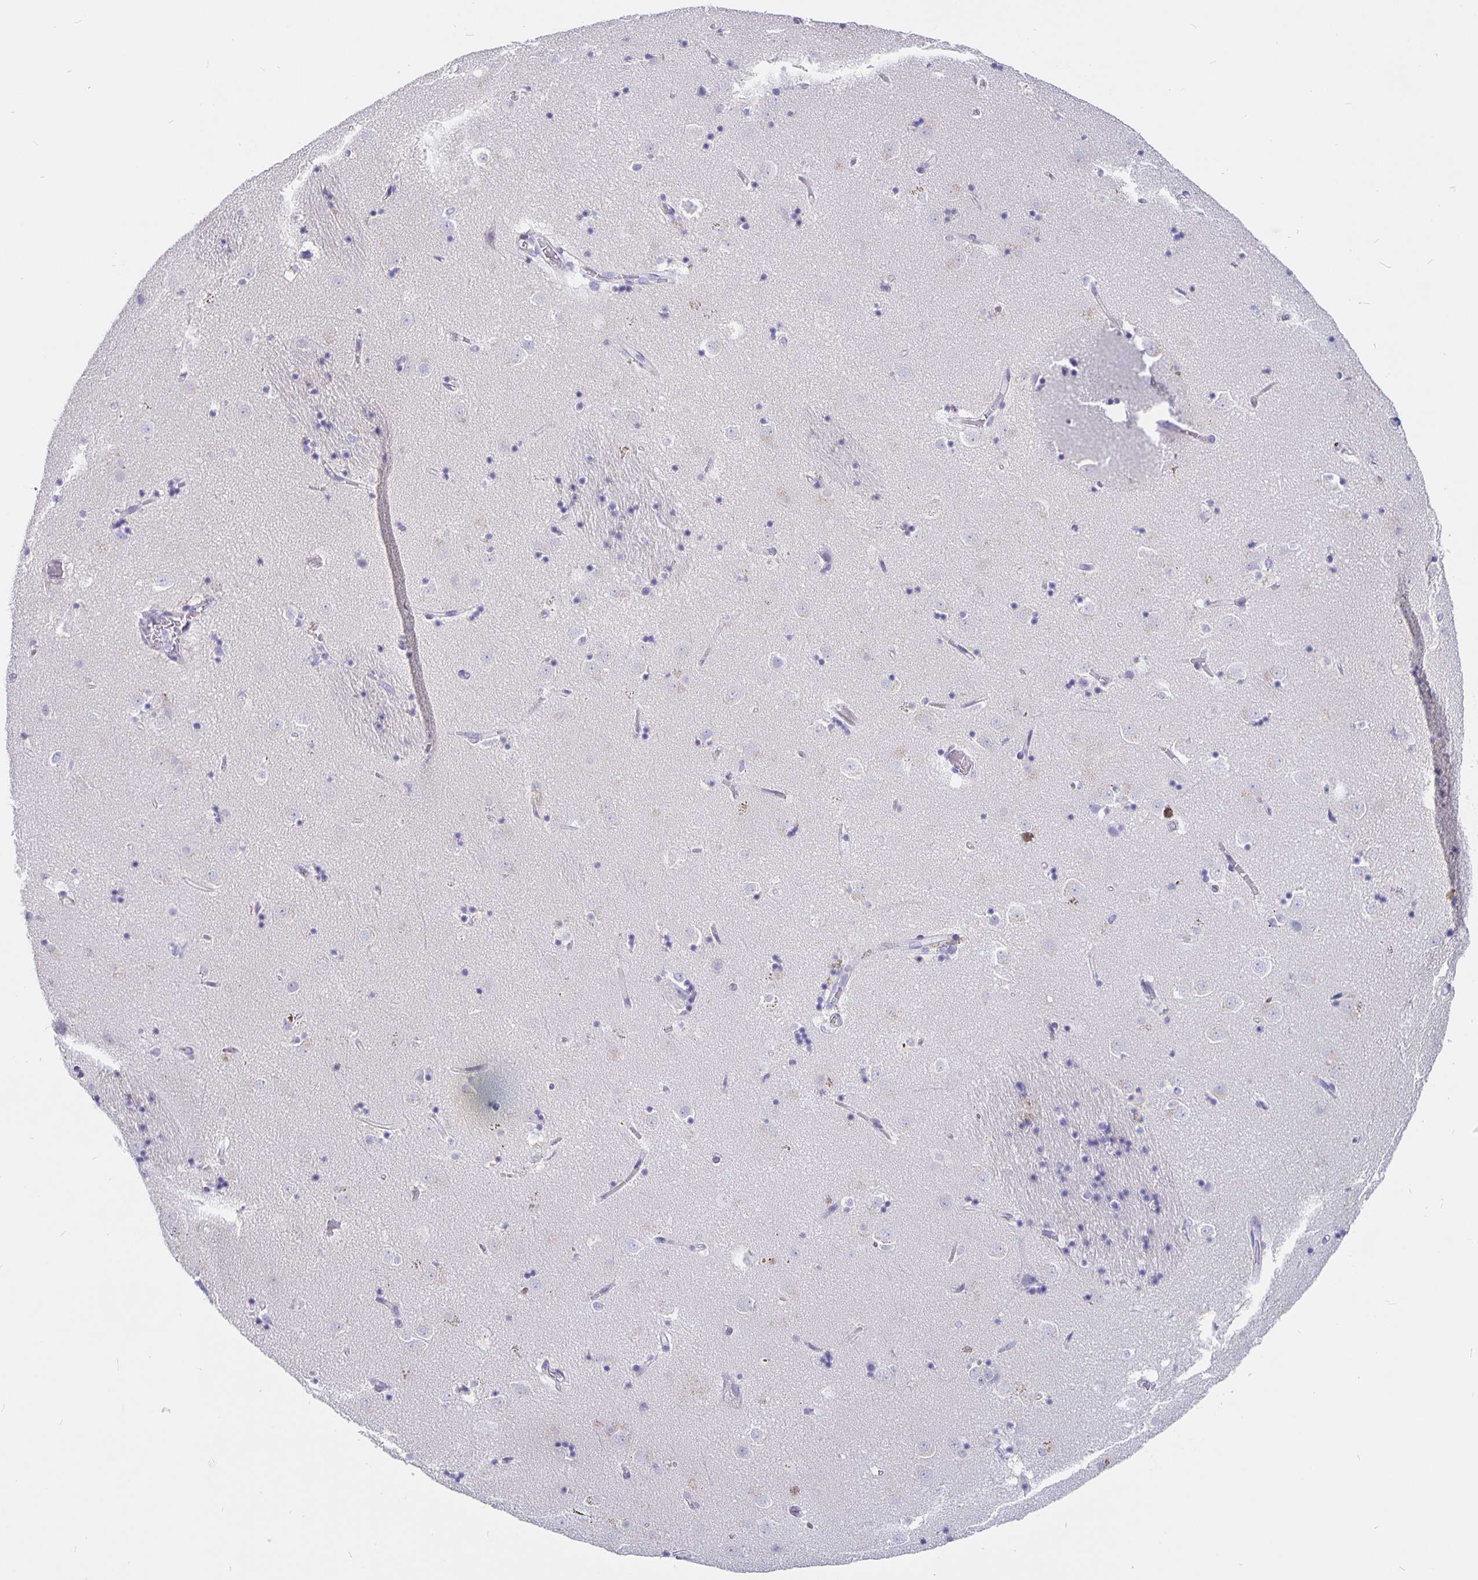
{"staining": {"intensity": "negative", "quantity": "none", "location": "none"}, "tissue": "caudate", "cell_type": "Glial cells", "image_type": "normal", "snomed": [{"axis": "morphology", "description": "Normal tissue, NOS"}, {"axis": "topography", "description": "Lateral ventricle wall"}], "caption": "This is an IHC photomicrograph of unremarkable human caudate. There is no expression in glial cells.", "gene": "CFAP74", "patient": {"sex": "male", "age": 58}}